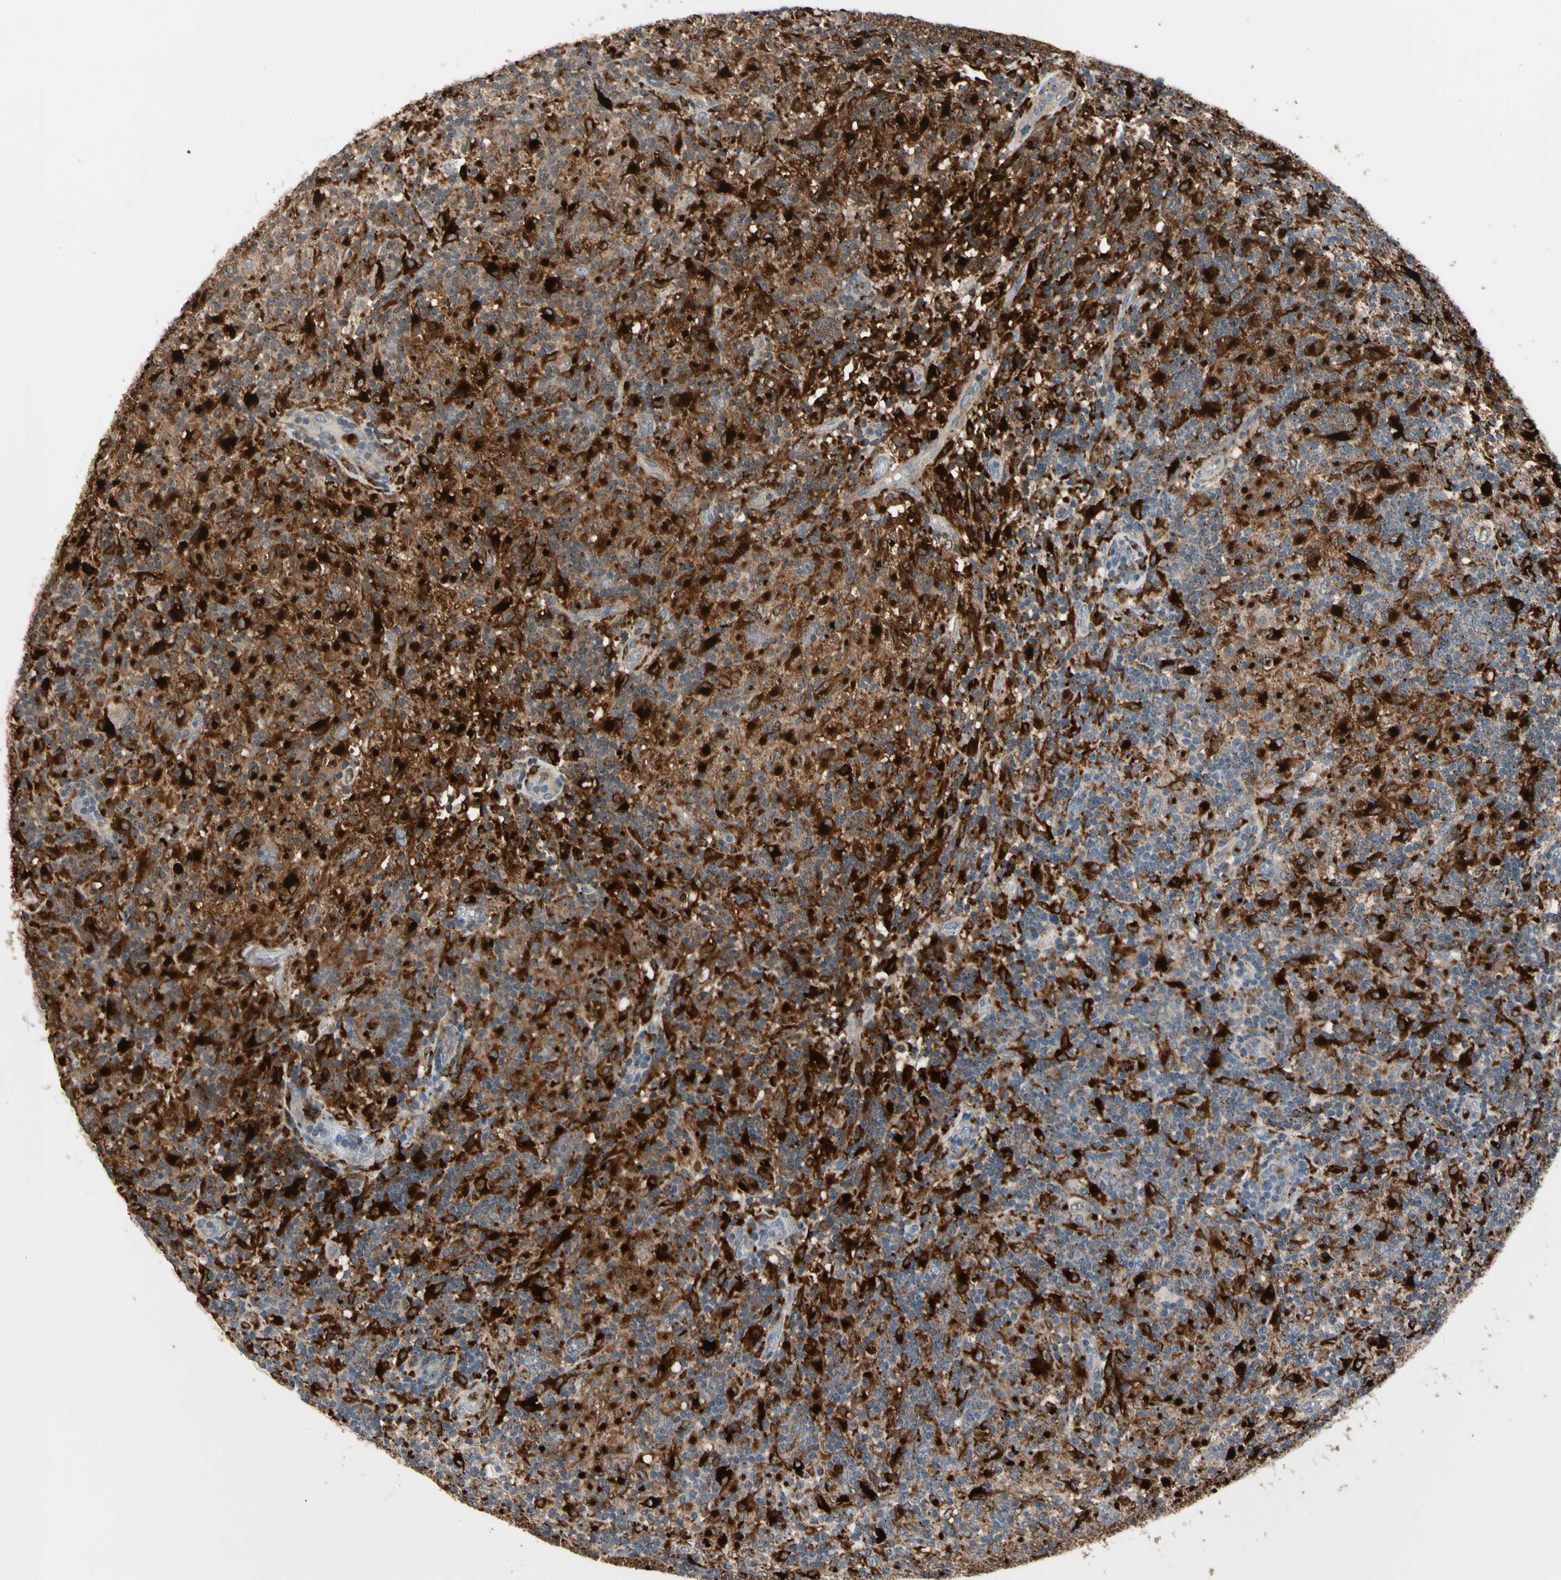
{"staining": {"intensity": "negative", "quantity": "none", "location": "none"}, "tissue": "lymphoma", "cell_type": "Tumor cells", "image_type": "cancer", "snomed": [{"axis": "morphology", "description": "Hodgkin's disease, NOS"}, {"axis": "topography", "description": "Lymph node"}], "caption": "Tumor cells show no significant protein positivity in Hodgkin's disease.", "gene": "GM2A", "patient": {"sex": "male", "age": 70}}